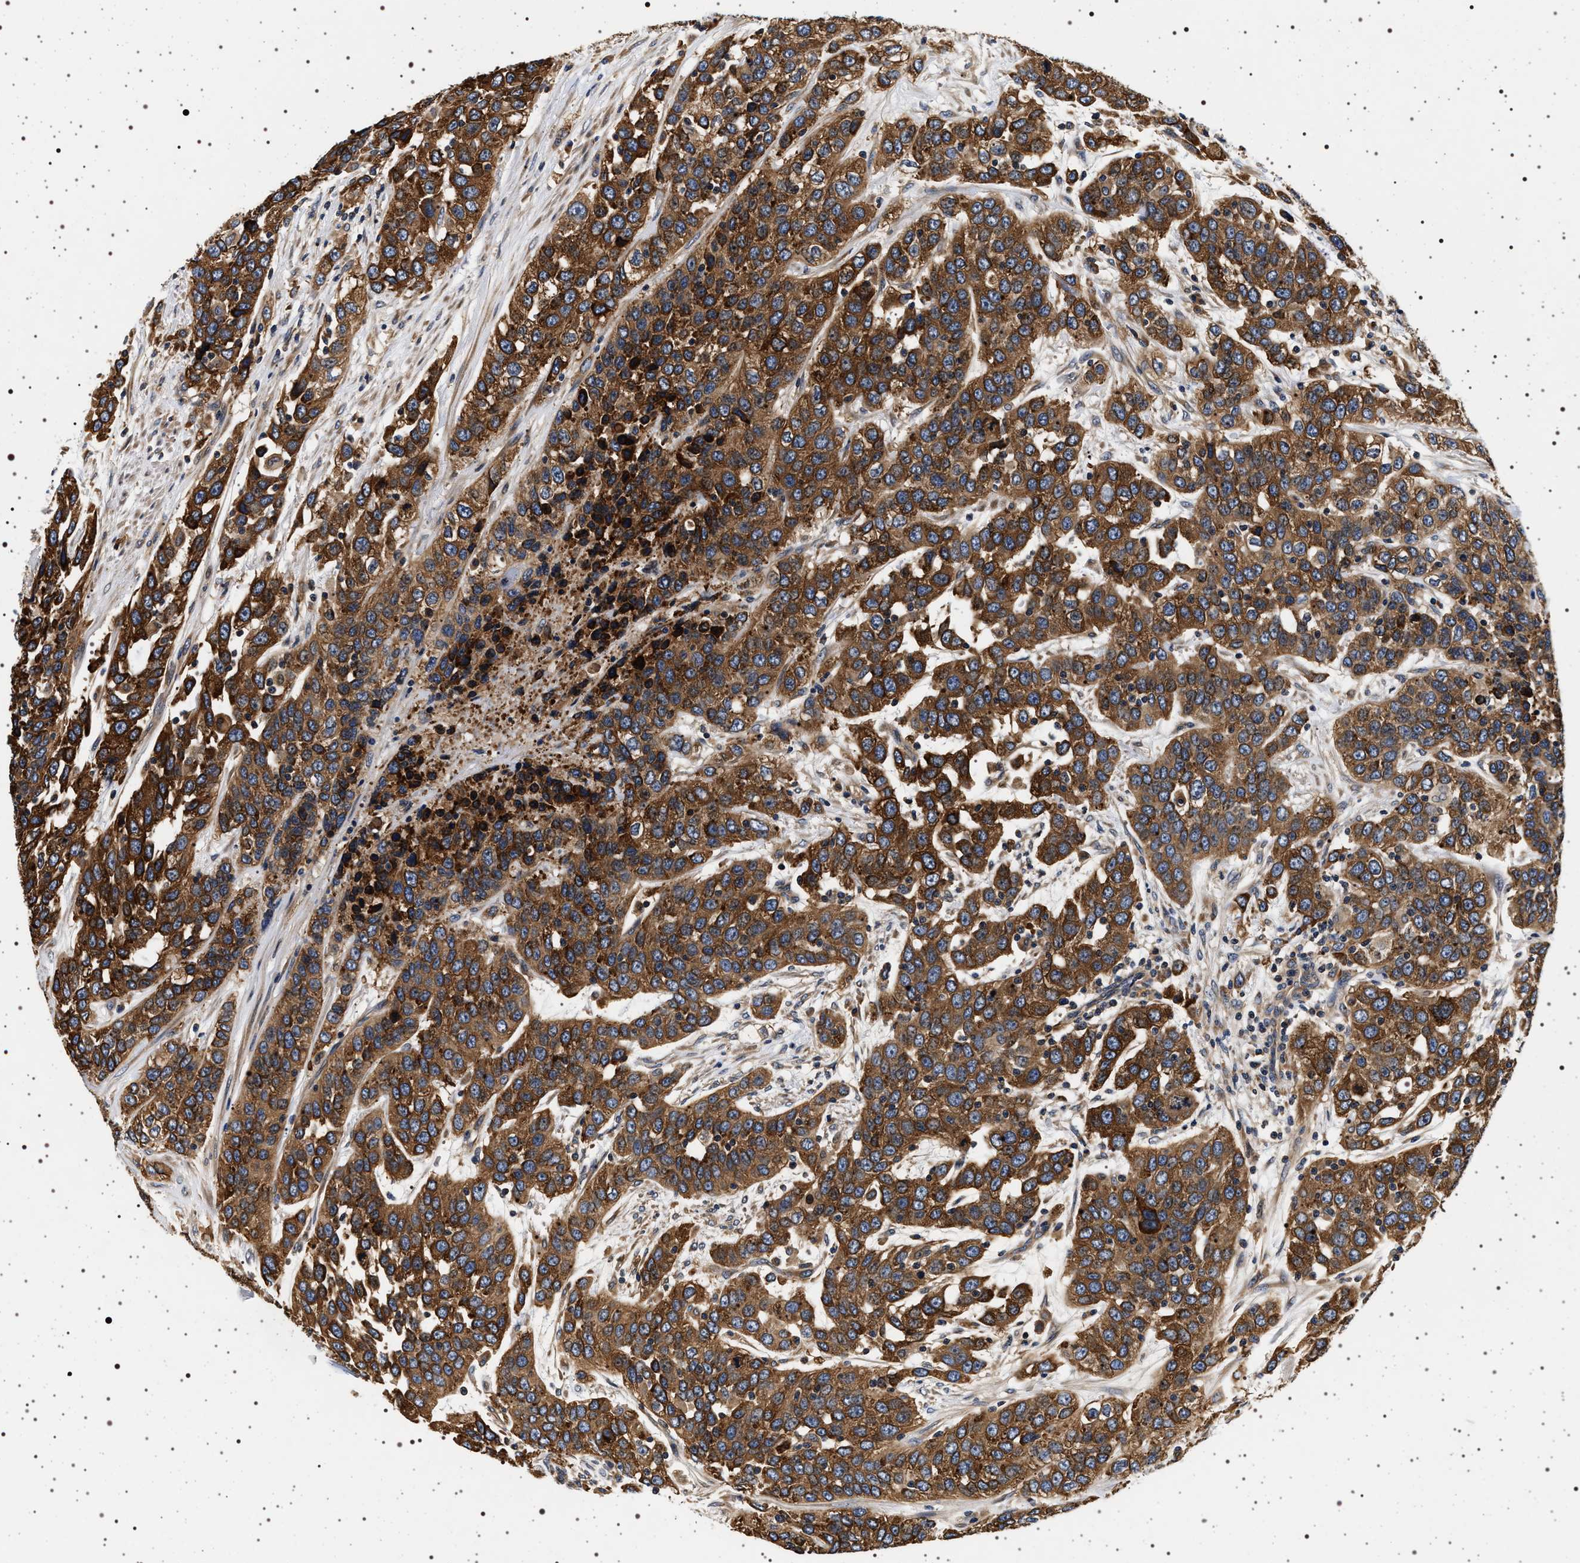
{"staining": {"intensity": "moderate", "quantity": ">75%", "location": "cytoplasmic/membranous"}, "tissue": "urothelial cancer", "cell_type": "Tumor cells", "image_type": "cancer", "snomed": [{"axis": "morphology", "description": "Urothelial carcinoma, High grade"}, {"axis": "topography", "description": "Urinary bladder"}], "caption": "Immunohistochemical staining of human high-grade urothelial carcinoma displays moderate cytoplasmic/membranous protein expression in about >75% of tumor cells. The protein is shown in brown color, while the nuclei are stained blue.", "gene": "DCBLD2", "patient": {"sex": "female", "age": 80}}